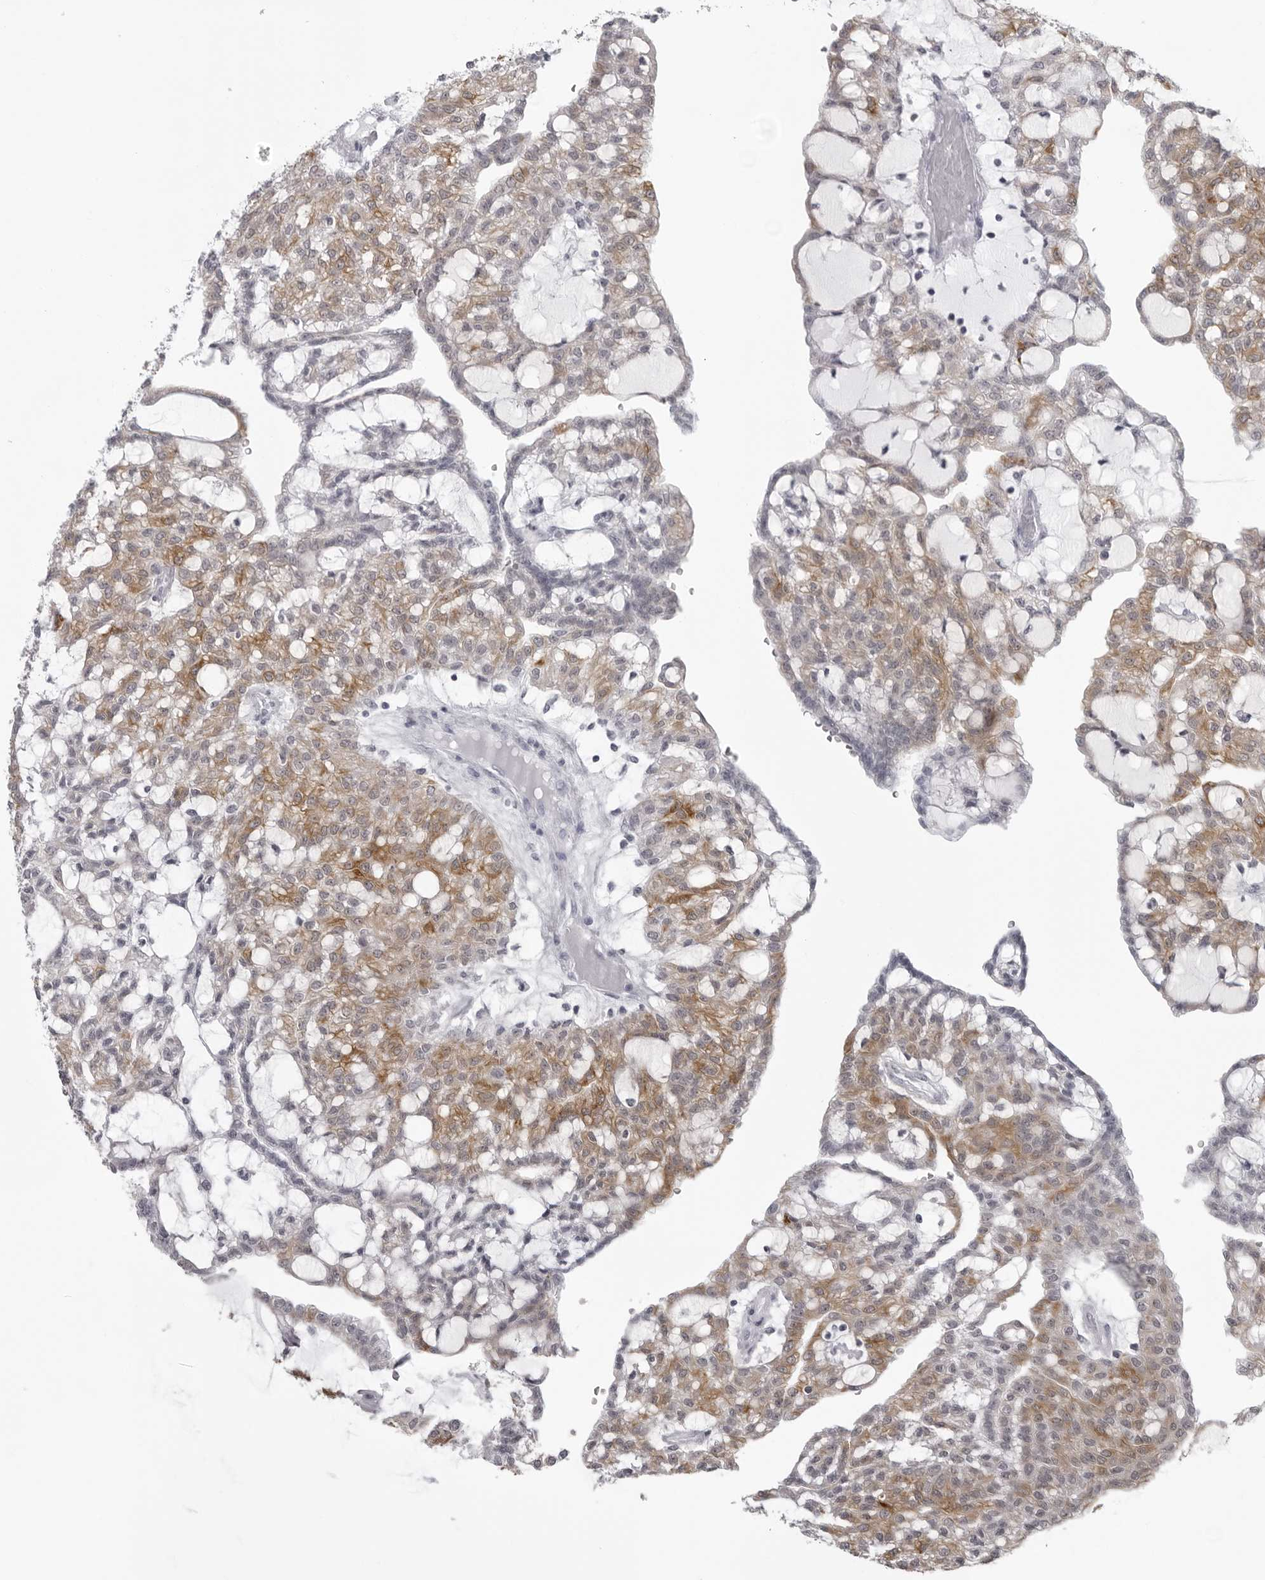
{"staining": {"intensity": "moderate", "quantity": ">75%", "location": "cytoplasmic/membranous"}, "tissue": "renal cancer", "cell_type": "Tumor cells", "image_type": "cancer", "snomed": [{"axis": "morphology", "description": "Adenocarcinoma, NOS"}, {"axis": "topography", "description": "Kidney"}], "caption": "The immunohistochemical stain labels moderate cytoplasmic/membranous staining in tumor cells of renal adenocarcinoma tissue. The staining was performed using DAB, with brown indicating positive protein expression. Nuclei are stained blue with hematoxylin.", "gene": "UROD", "patient": {"sex": "male", "age": 63}}